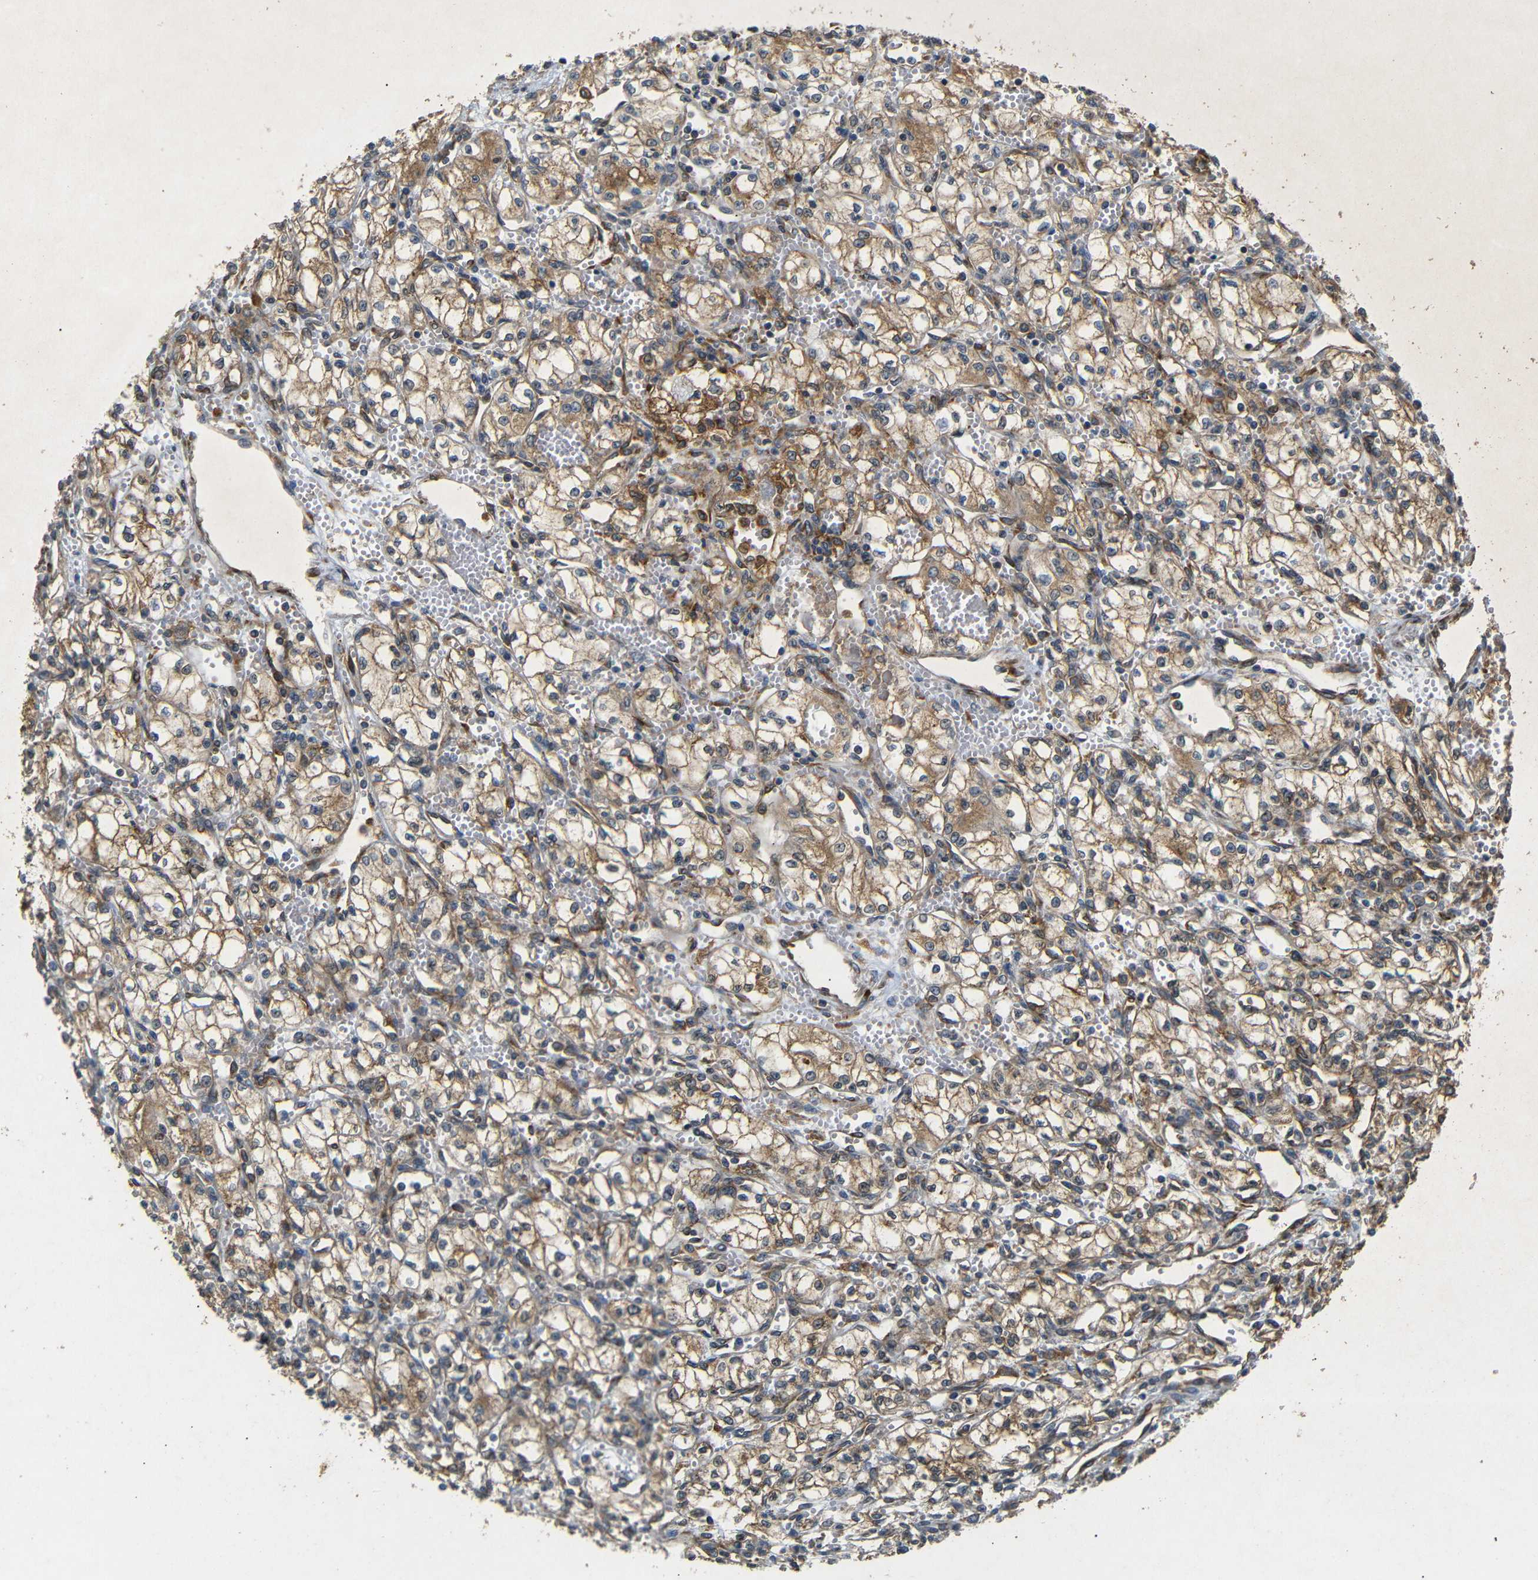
{"staining": {"intensity": "strong", "quantity": ">75%", "location": "cytoplasmic/membranous"}, "tissue": "renal cancer", "cell_type": "Tumor cells", "image_type": "cancer", "snomed": [{"axis": "morphology", "description": "Normal tissue, NOS"}, {"axis": "morphology", "description": "Adenocarcinoma, NOS"}, {"axis": "topography", "description": "Kidney"}], "caption": "This micrograph shows renal cancer stained with immunohistochemistry to label a protein in brown. The cytoplasmic/membranous of tumor cells show strong positivity for the protein. Nuclei are counter-stained blue.", "gene": "BTF3", "patient": {"sex": "male", "age": 59}}